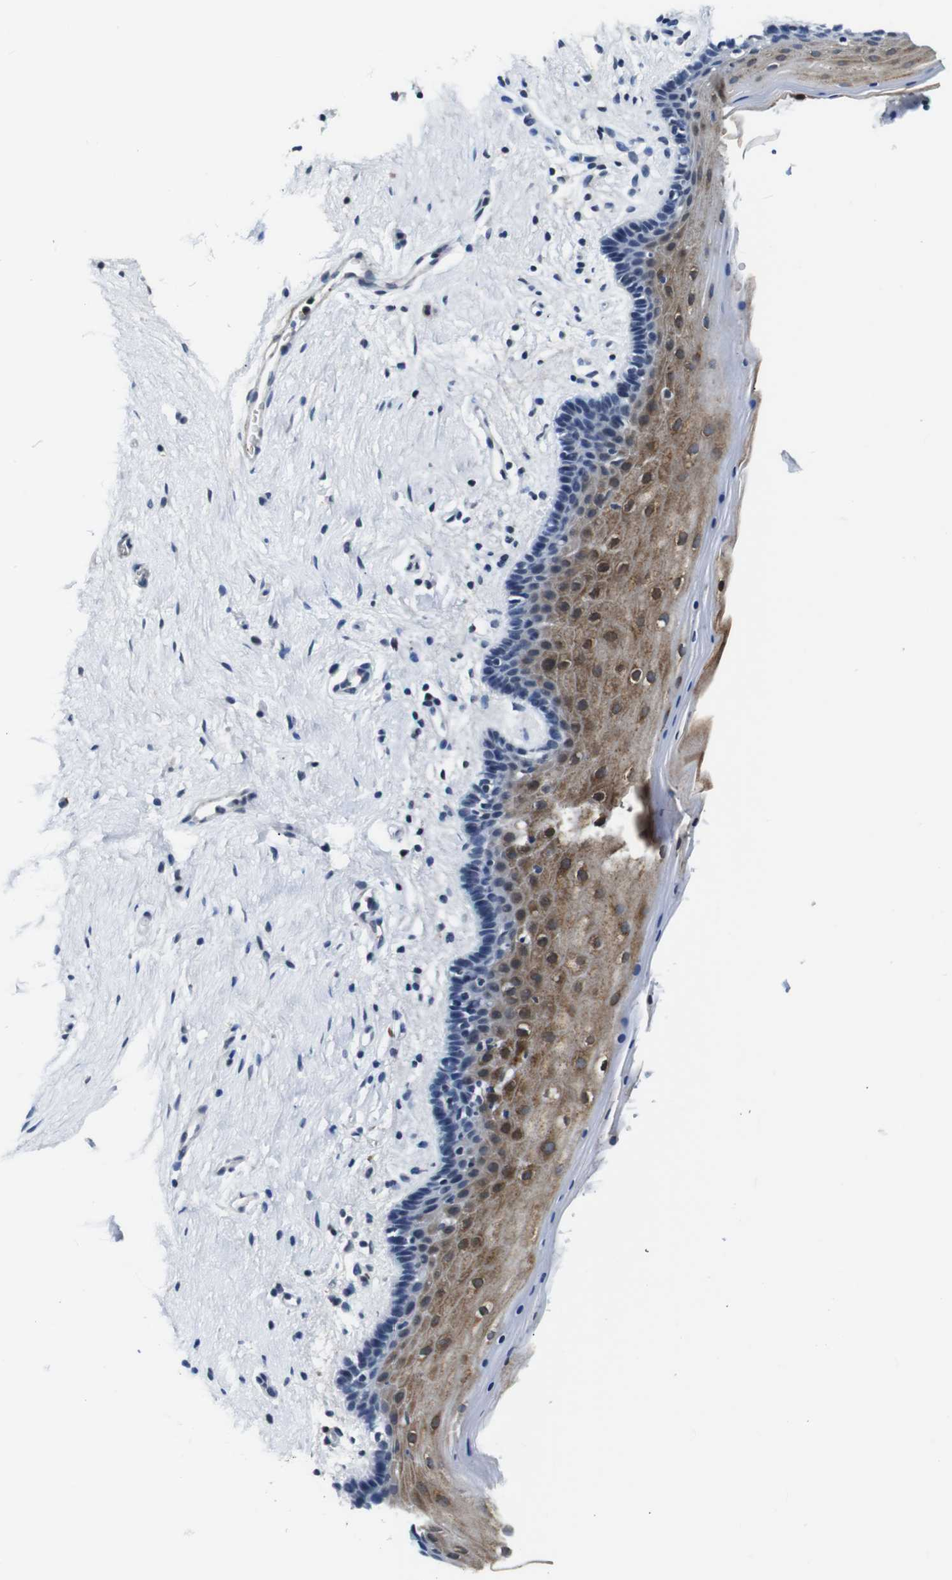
{"staining": {"intensity": "moderate", "quantity": "25%-75%", "location": "cytoplasmic/membranous,nuclear"}, "tissue": "vagina", "cell_type": "Squamous epithelial cells", "image_type": "normal", "snomed": [{"axis": "morphology", "description": "Normal tissue, NOS"}, {"axis": "topography", "description": "Vagina"}], "caption": "The immunohistochemical stain shows moderate cytoplasmic/membranous,nuclear positivity in squamous epithelial cells of normal vagina. Using DAB (3,3'-diaminobenzidine) (brown) and hematoxylin (blue) stains, captured at high magnification using brightfield microscopy.", "gene": "ILDR2", "patient": {"sex": "female", "age": 44}}